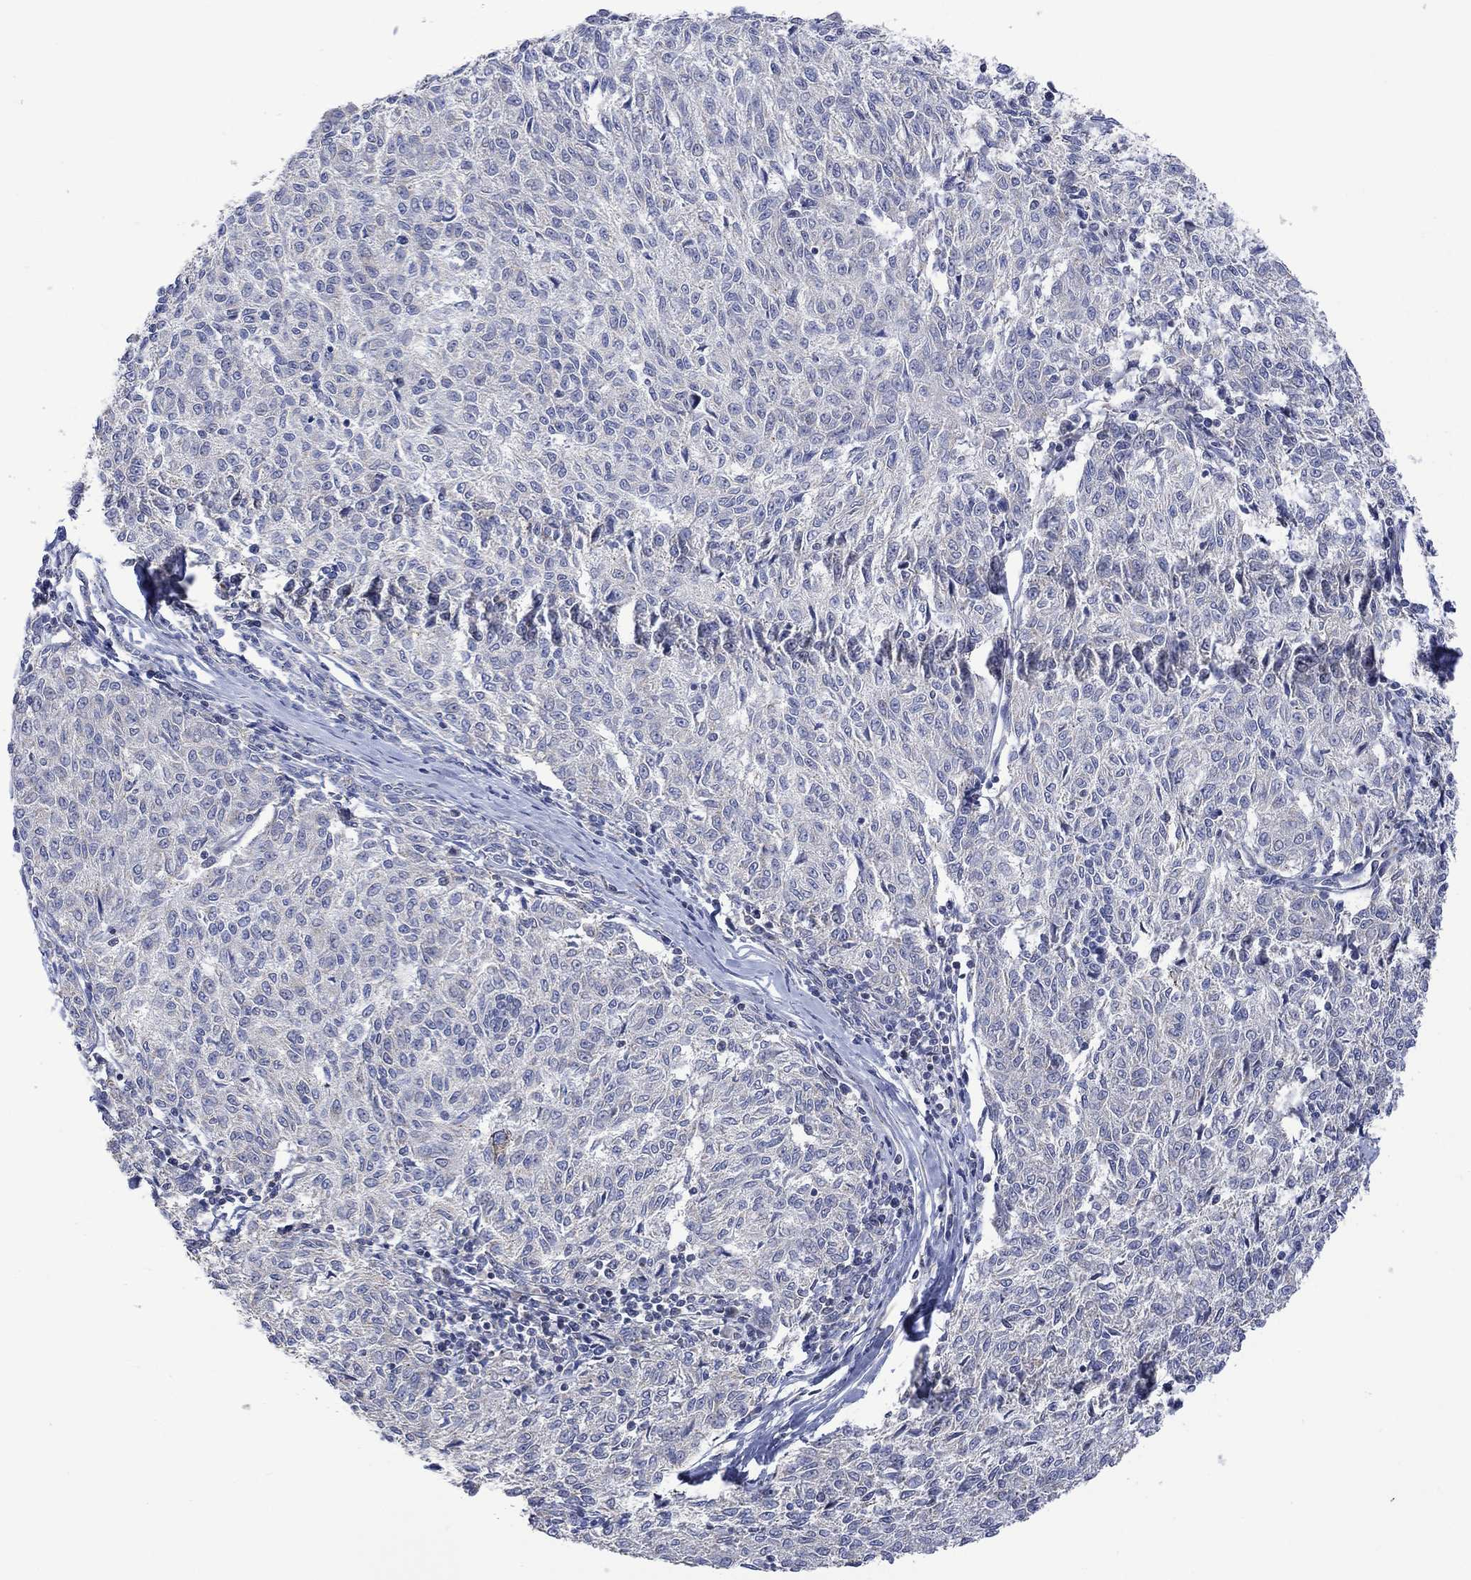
{"staining": {"intensity": "negative", "quantity": "none", "location": "none"}, "tissue": "melanoma", "cell_type": "Tumor cells", "image_type": "cancer", "snomed": [{"axis": "morphology", "description": "Malignant melanoma, NOS"}, {"axis": "topography", "description": "Skin"}], "caption": "Malignant melanoma was stained to show a protein in brown. There is no significant staining in tumor cells.", "gene": "SLC48A1", "patient": {"sex": "female", "age": 72}}